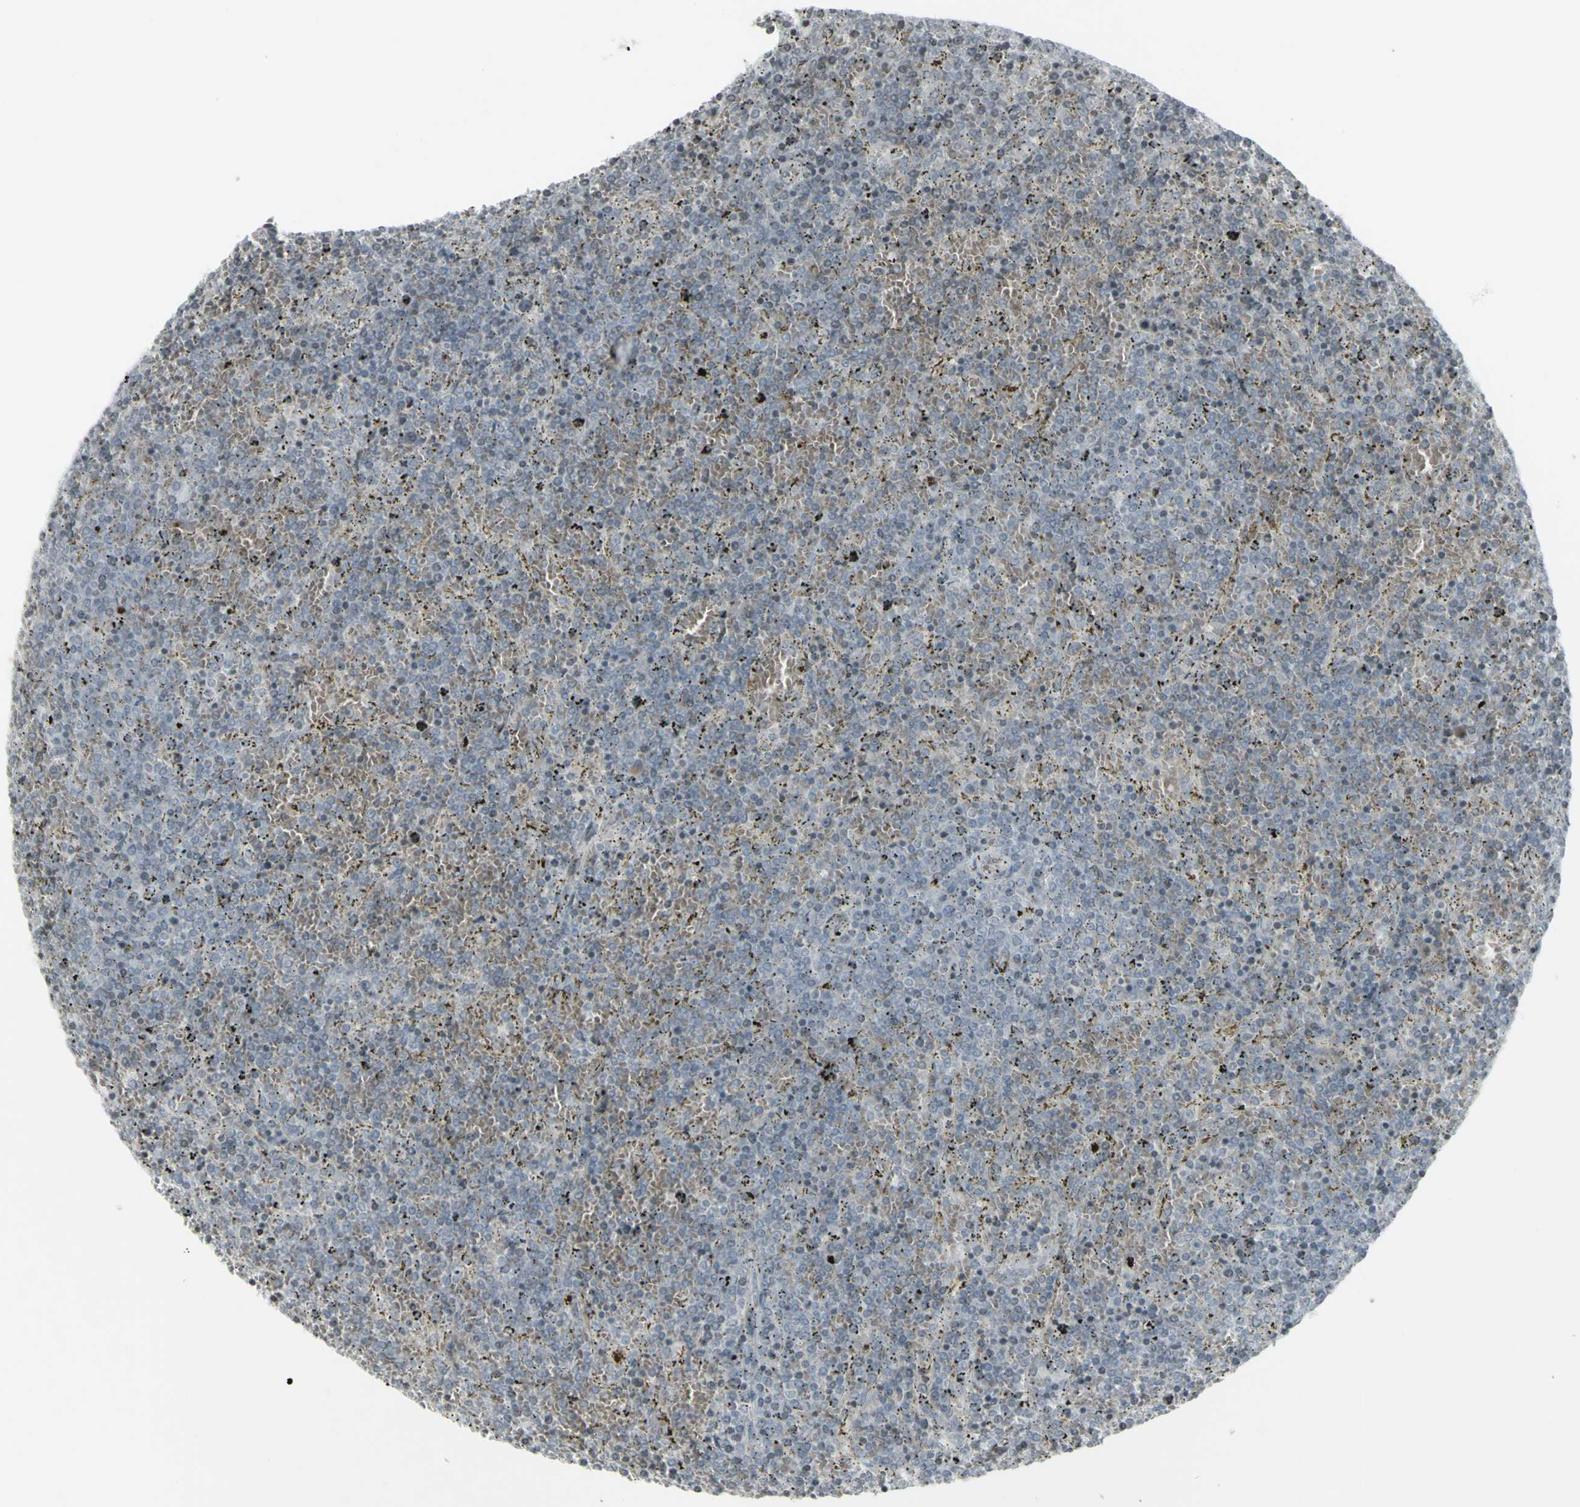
{"staining": {"intensity": "negative", "quantity": "none", "location": "none"}, "tissue": "lymphoma", "cell_type": "Tumor cells", "image_type": "cancer", "snomed": [{"axis": "morphology", "description": "Malignant lymphoma, non-Hodgkin's type, Low grade"}, {"axis": "topography", "description": "Spleen"}], "caption": "Immunohistochemical staining of lymphoma shows no significant staining in tumor cells.", "gene": "MUC5AC", "patient": {"sex": "female", "age": 77}}